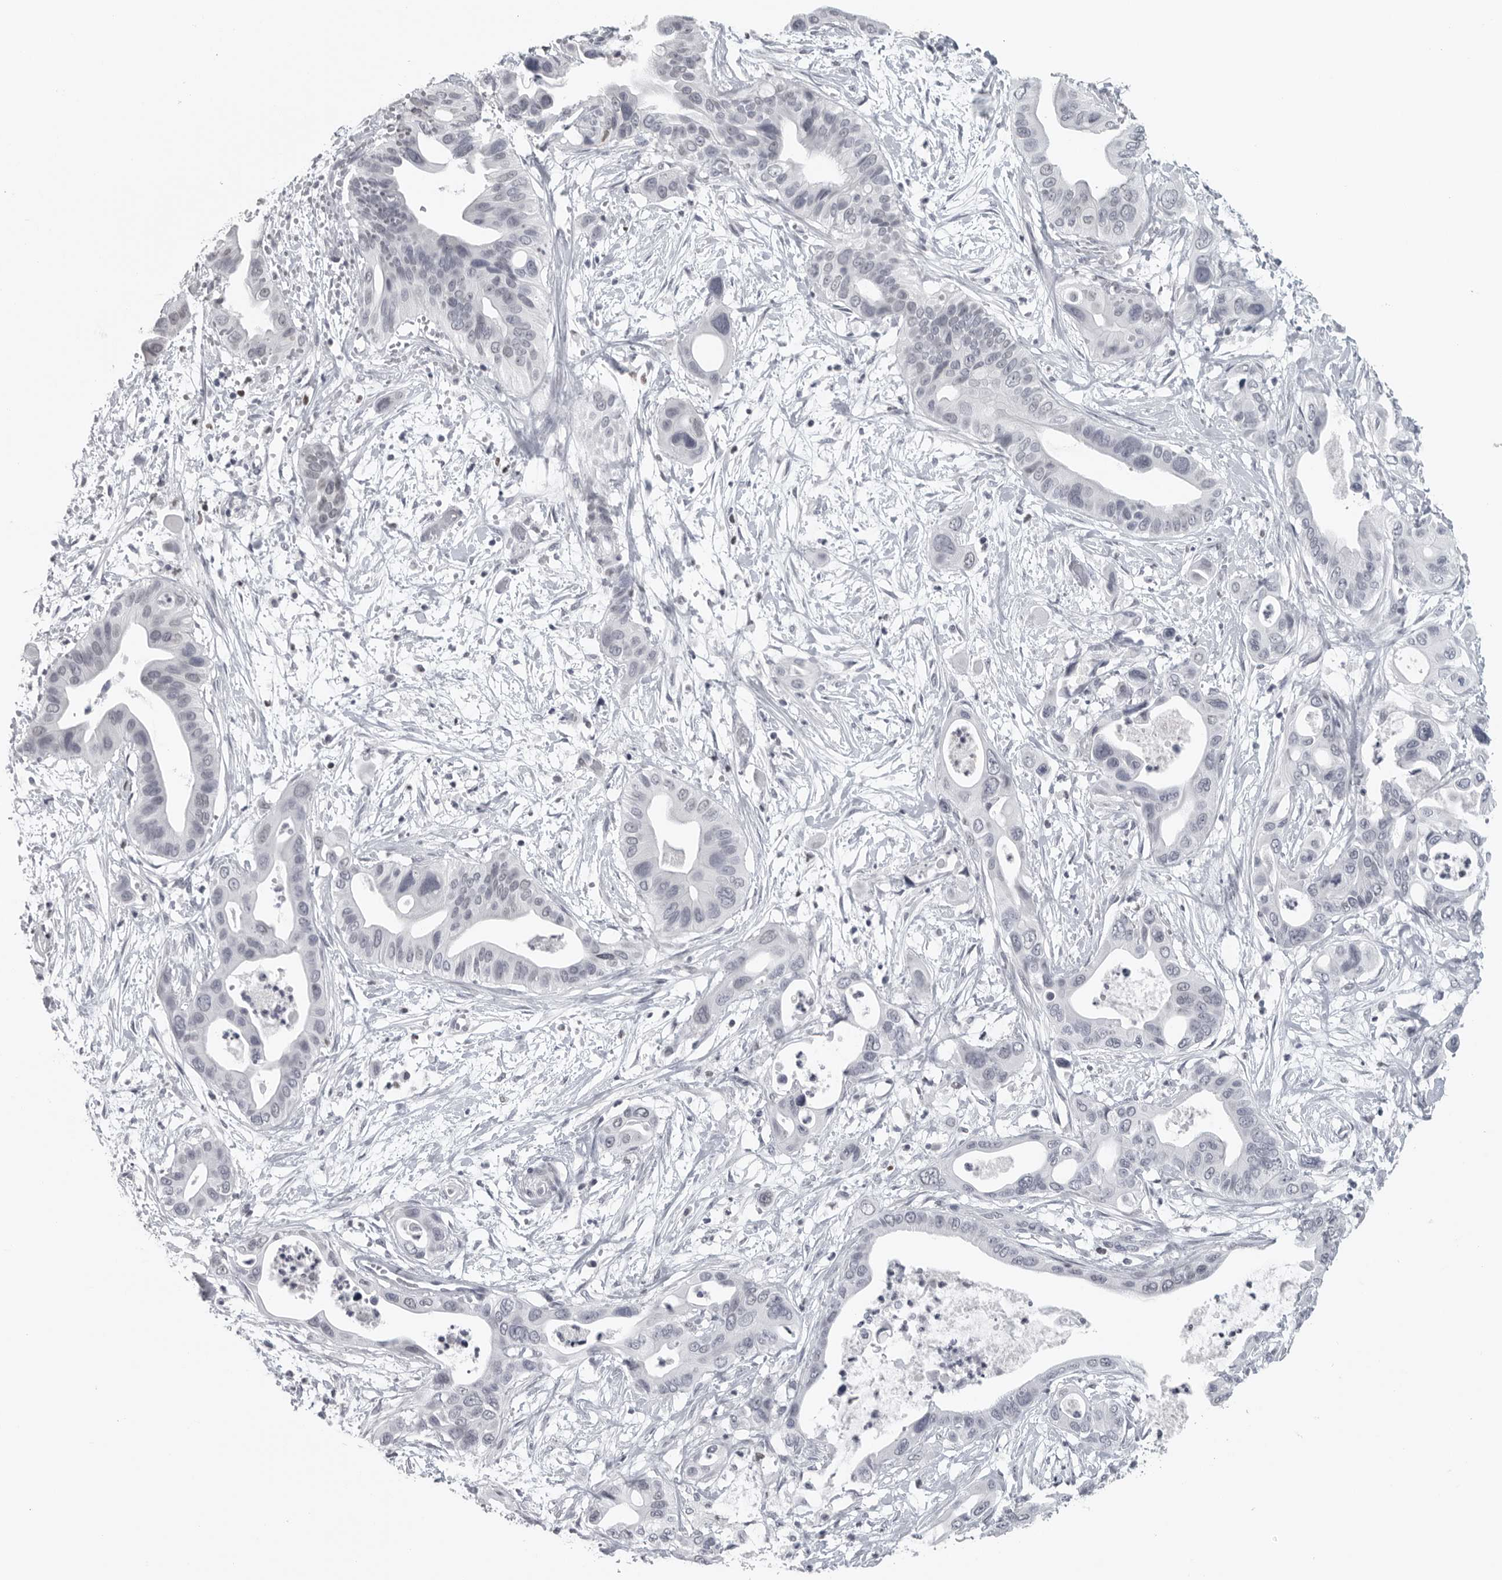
{"staining": {"intensity": "negative", "quantity": "none", "location": "none"}, "tissue": "pancreatic cancer", "cell_type": "Tumor cells", "image_type": "cancer", "snomed": [{"axis": "morphology", "description": "Adenocarcinoma, NOS"}, {"axis": "topography", "description": "Pancreas"}], "caption": "DAB immunohistochemical staining of human pancreatic cancer (adenocarcinoma) reveals no significant expression in tumor cells.", "gene": "SATB2", "patient": {"sex": "male", "age": 66}}